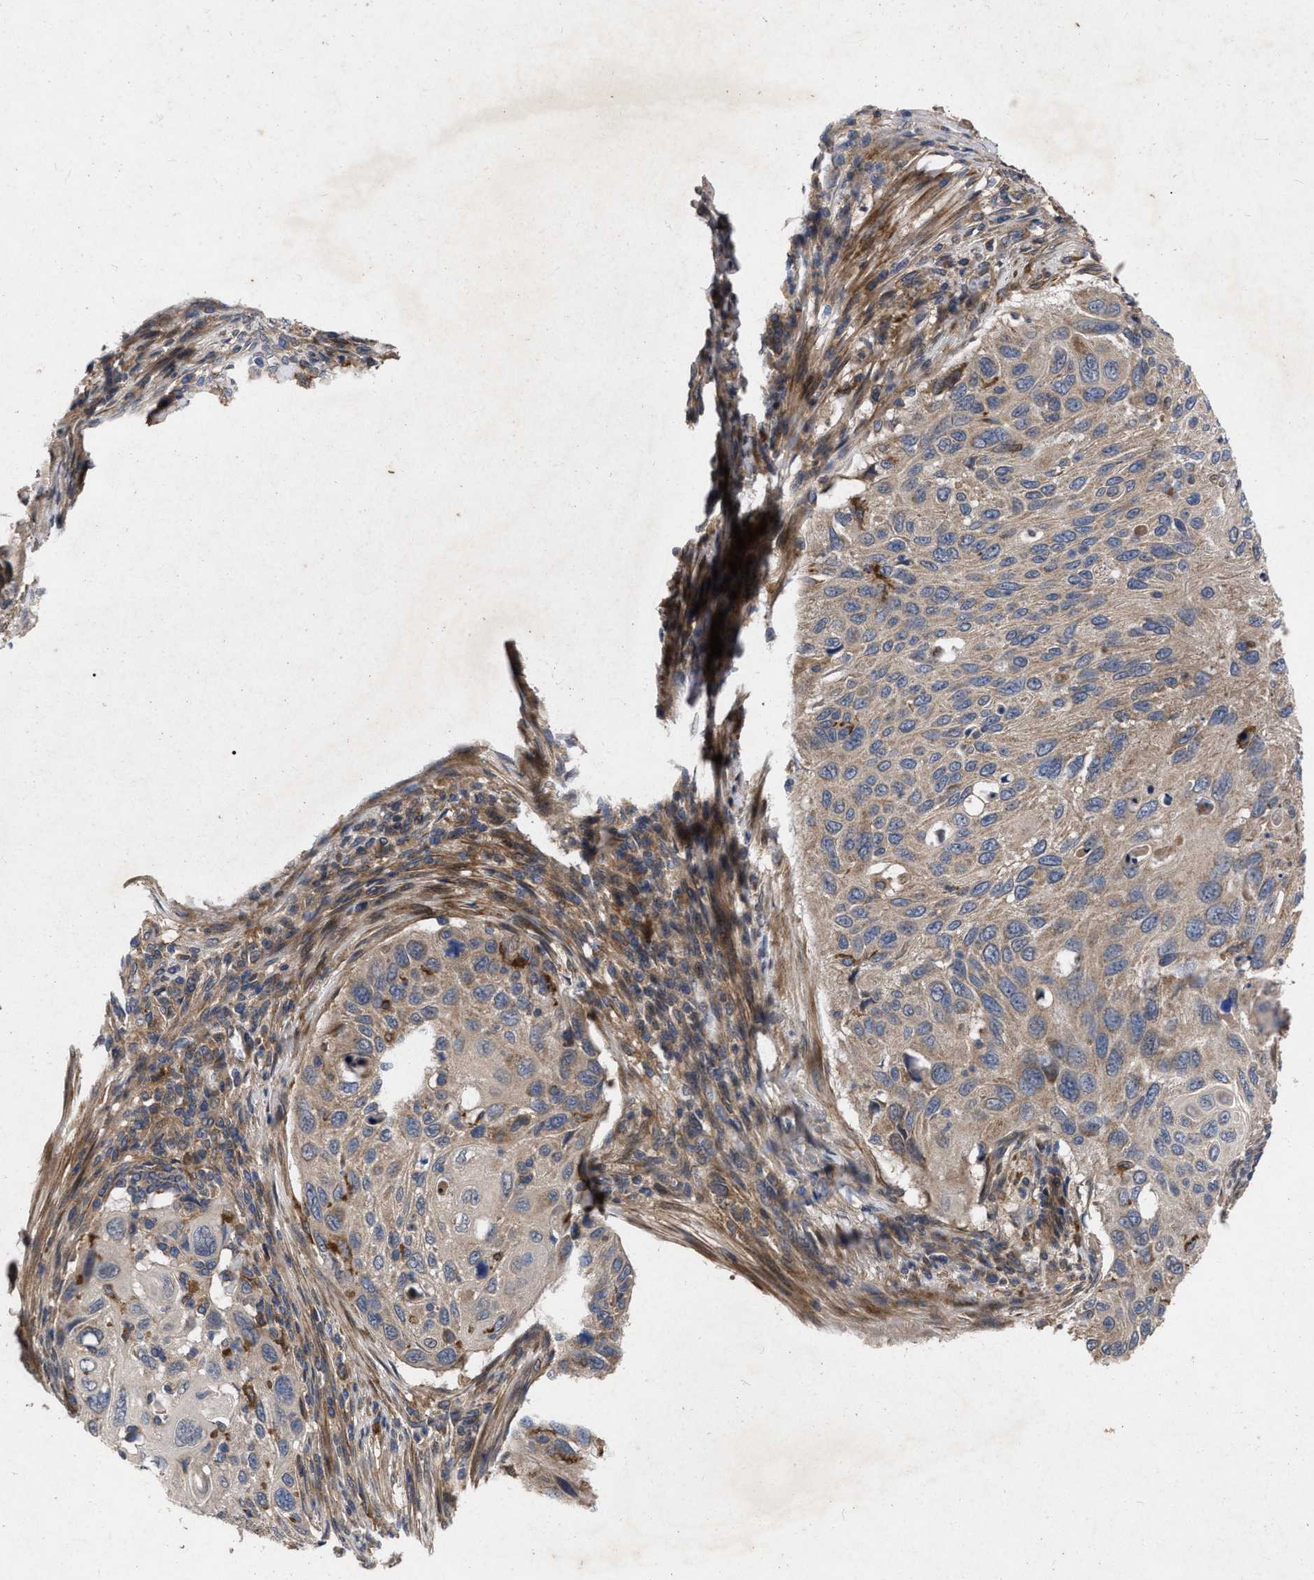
{"staining": {"intensity": "moderate", "quantity": ">75%", "location": "cytoplasmic/membranous"}, "tissue": "cervical cancer", "cell_type": "Tumor cells", "image_type": "cancer", "snomed": [{"axis": "morphology", "description": "Squamous cell carcinoma, NOS"}, {"axis": "topography", "description": "Cervix"}], "caption": "Moderate cytoplasmic/membranous expression for a protein is identified in about >75% of tumor cells of cervical squamous cell carcinoma using immunohistochemistry.", "gene": "CDKN2C", "patient": {"sex": "female", "age": 70}}